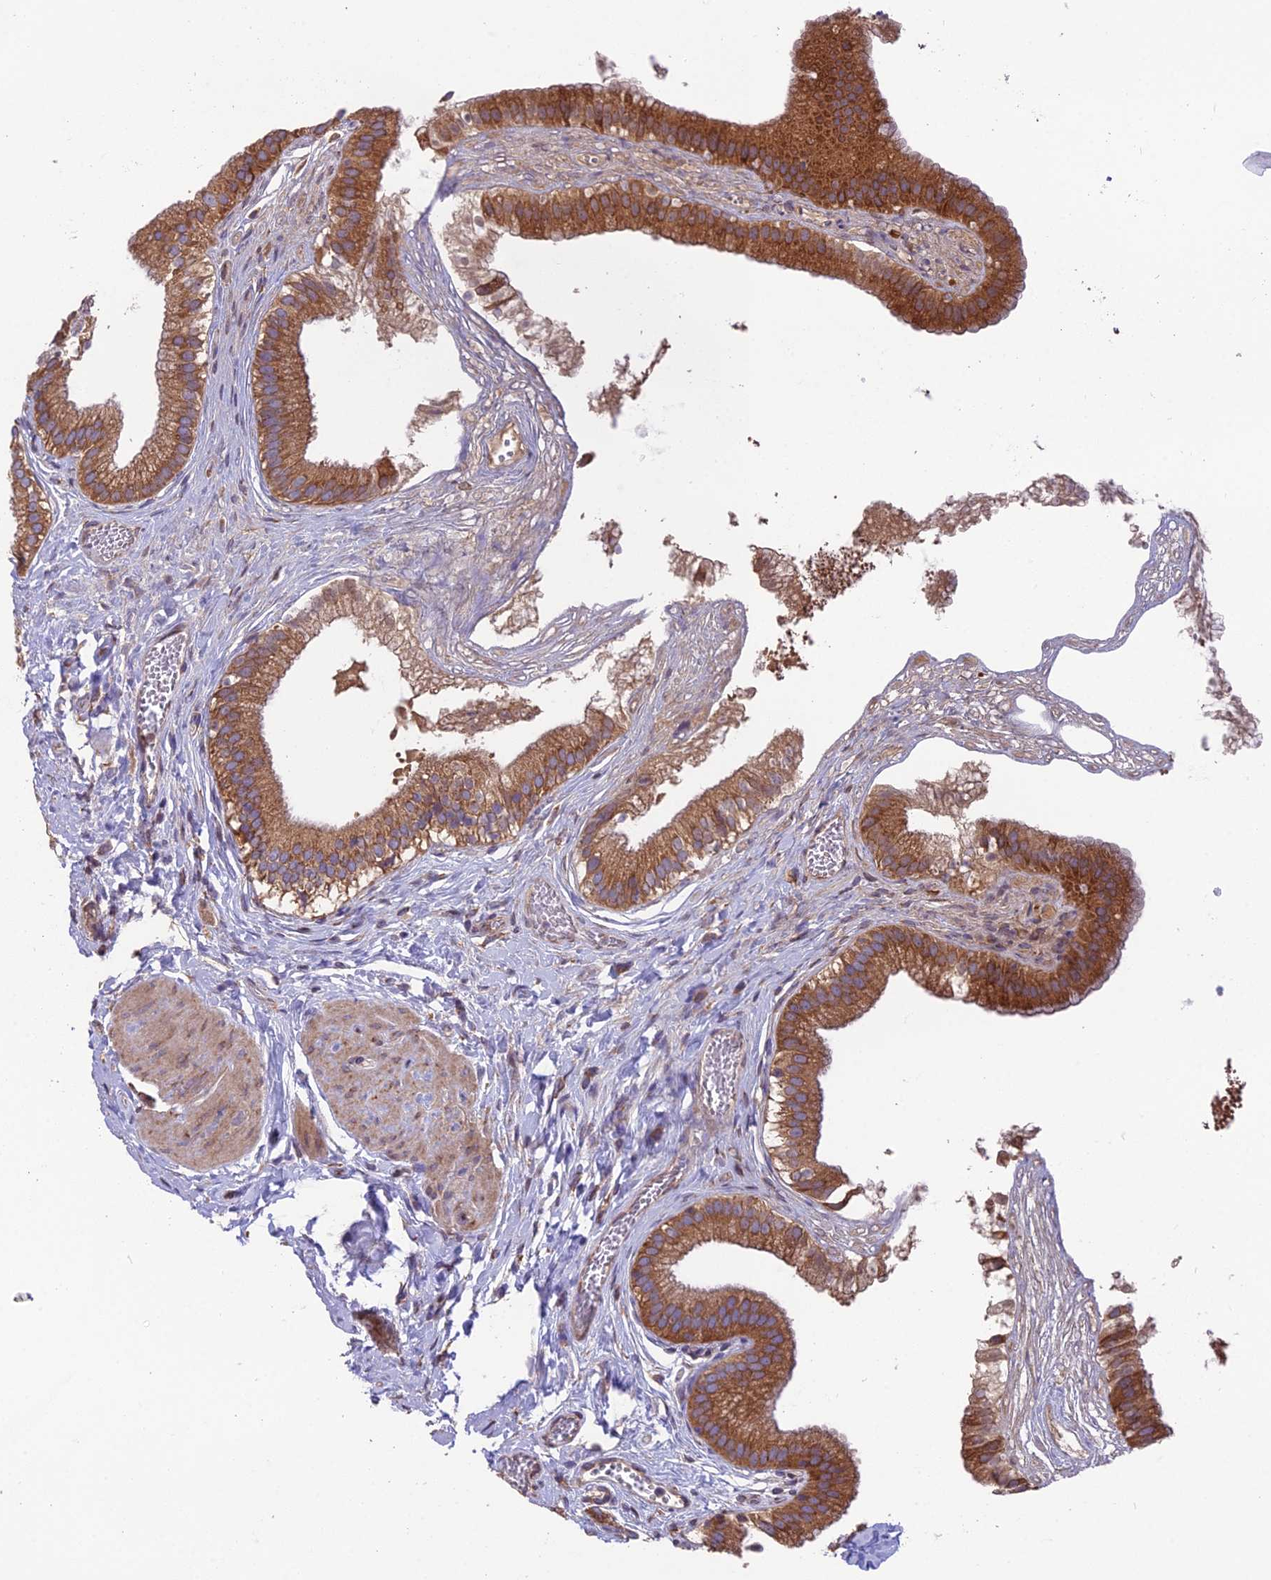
{"staining": {"intensity": "strong", "quantity": ">75%", "location": "cytoplasmic/membranous"}, "tissue": "gallbladder", "cell_type": "Glandular cells", "image_type": "normal", "snomed": [{"axis": "morphology", "description": "Normal tissue, NOS"}, {"axis": "topography", "description": "Gallbladder"}], "caption": "Approximately >75% of glandular cells in unremarkable human gallbladder display strong cytoplasmic/membranous protein staining as visualized by brown immunohistochemical staining.", "gene": "BLOC1S4", "patient": {"sex": "female", "age": 54}}